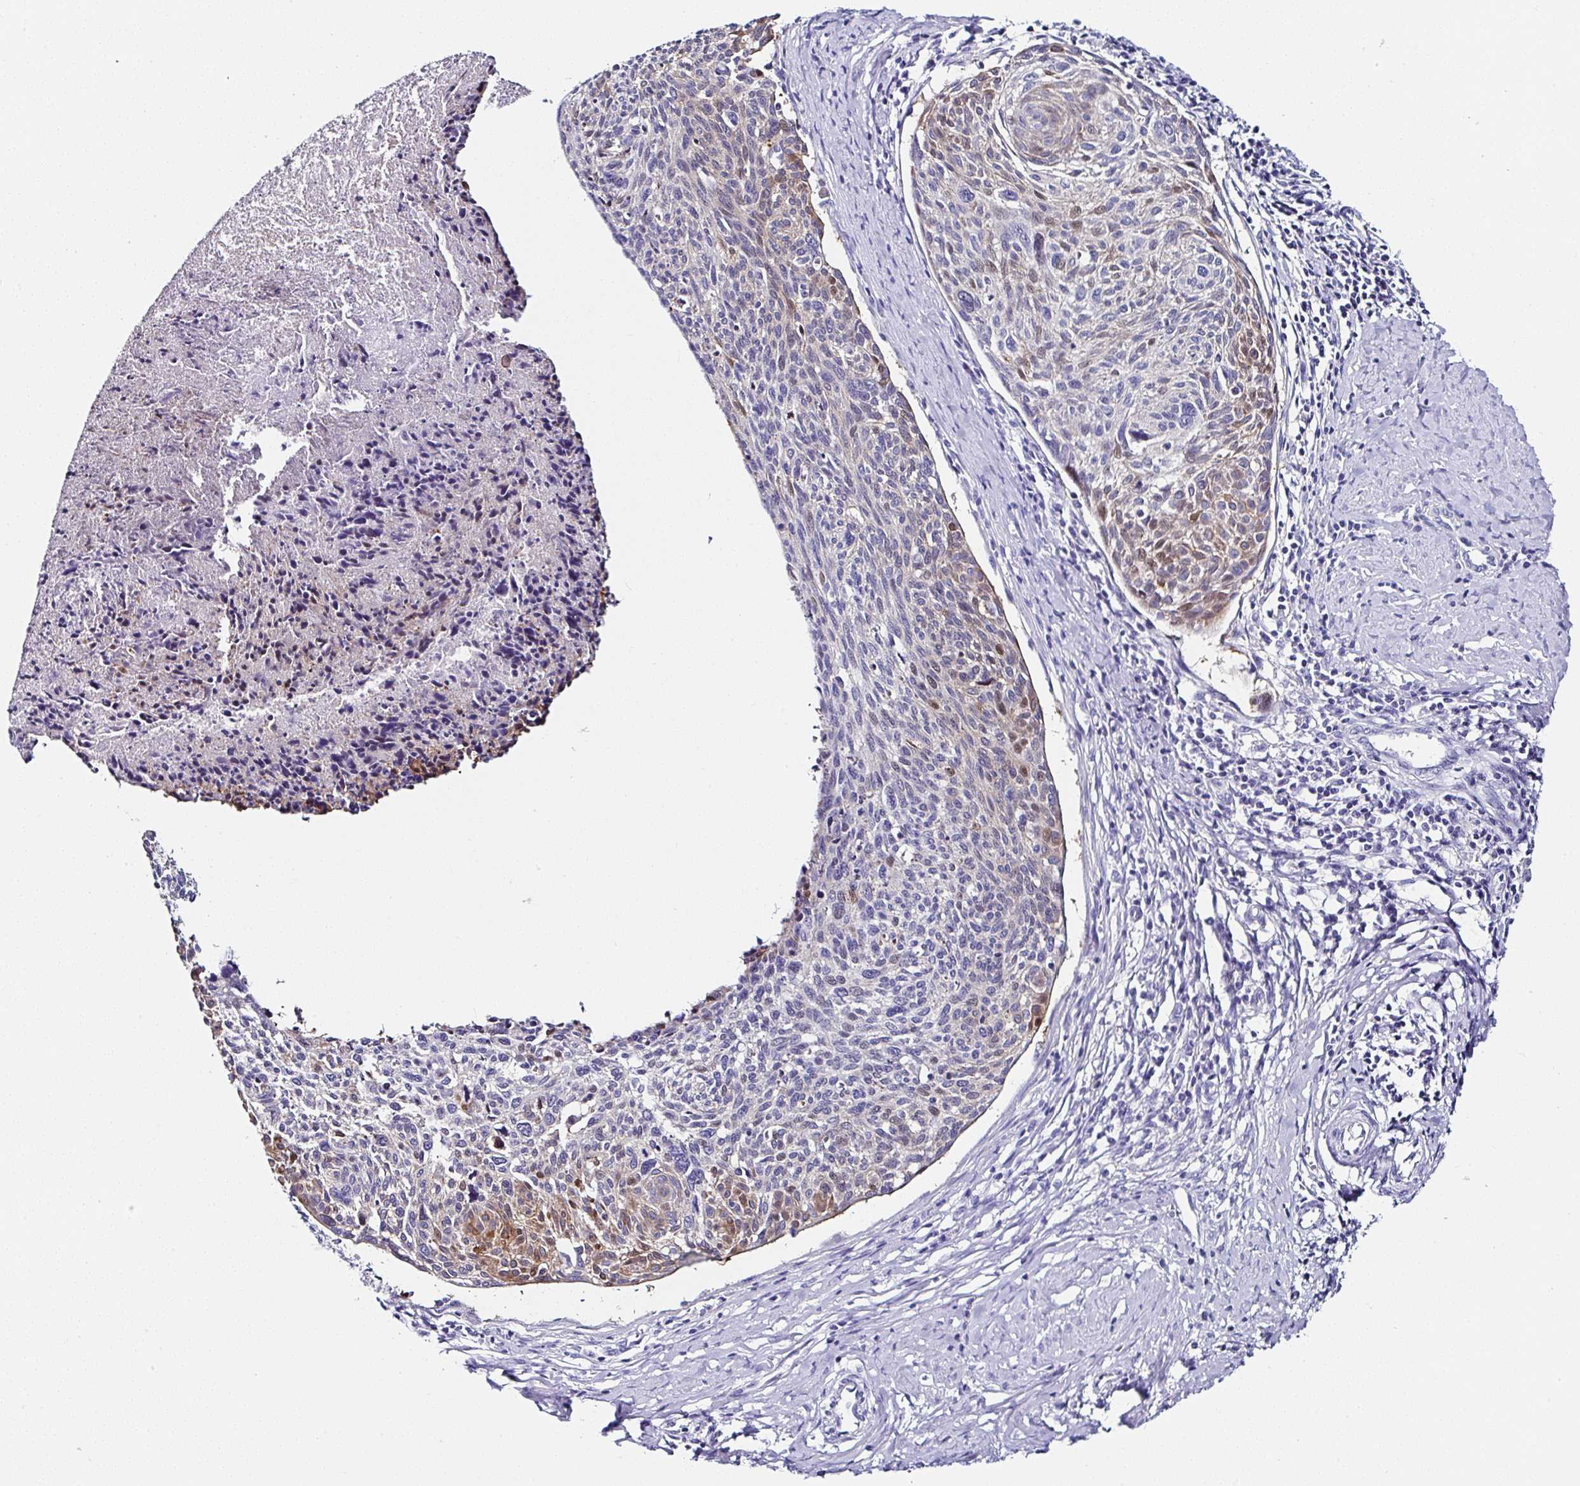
{"staining": {"intensity": "moderate", "quantity": "<25%", "location": "cytoplasmic/membranous"}, "tissue": "cervical cancer", "cell_type": "Tumor cells", "image_type": "cancer", "snomed": [{"axis": "morphology", "description": "Squamous cell carcinoma, NOS"}, {"axis": "topography", "description": "Cervix"}], "caption": "Squamous cell carcinoma (cervical) tissue reveals moderate cytoplasmic/membranous staining in approximately <25% of tumor cells (Brightfield microscopy of DAB IHC at high magnification).", "gene": "UGT3A1", "patient": {"sex": "female", "age": 49}}